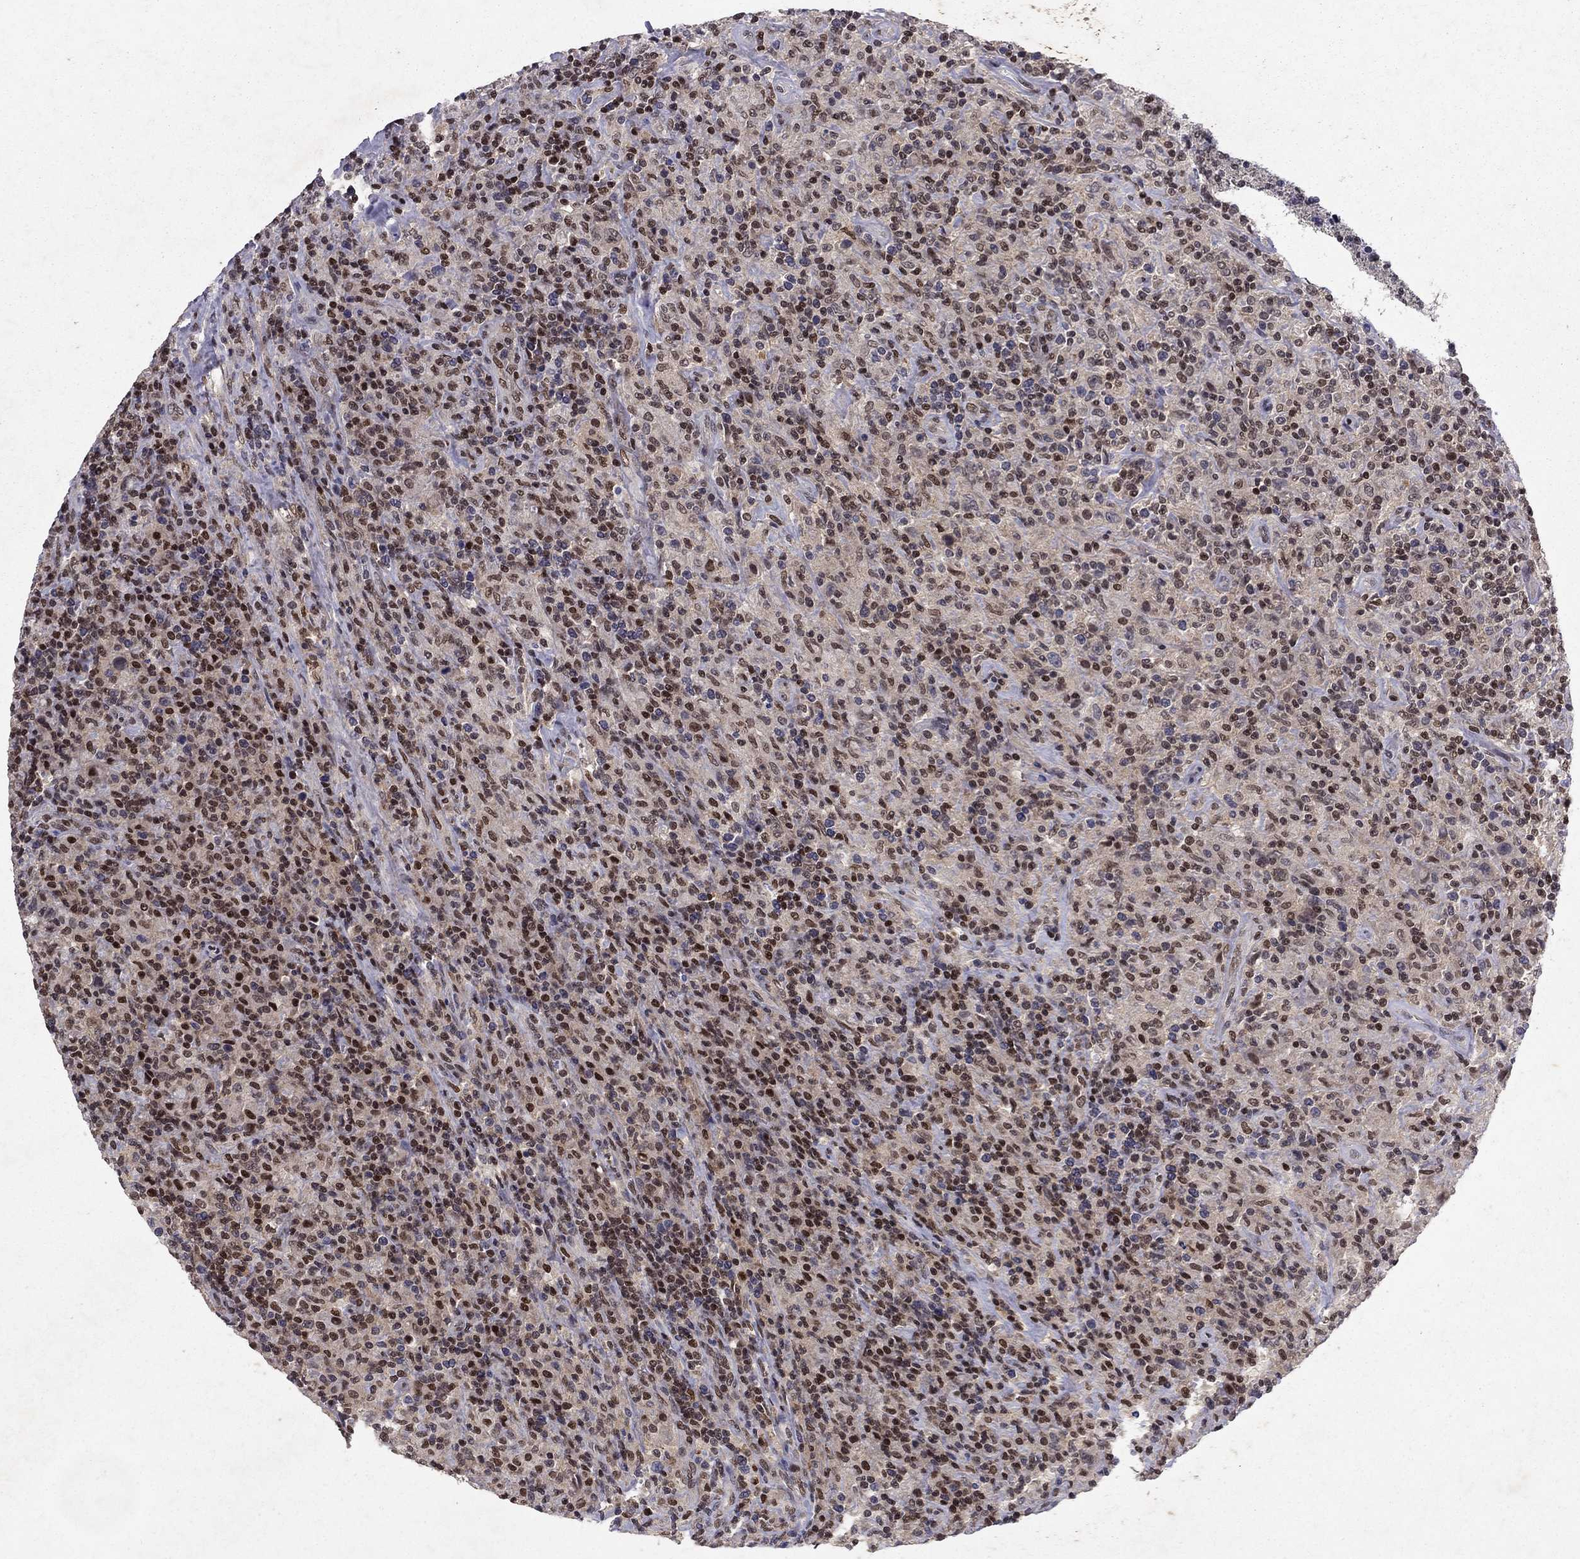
{"staining": {"intensity": "negative", "quantity": "none", "location": "none"}, "tissue": "lymphoma", "cell_type": "Tumor cells", "image_type": "cancer", "snomed": [{"axis": "morphology", "description": "Hodgkin's disease, NOS"}, {"axis": "topography", "description": "Lymph node"}], "caption": "Protein analysis of Hodgkin's disease exhibits no significant staining in tumor cells.", "gene": "CRTC1", "patient": {"sex": "male", "age": 70}}